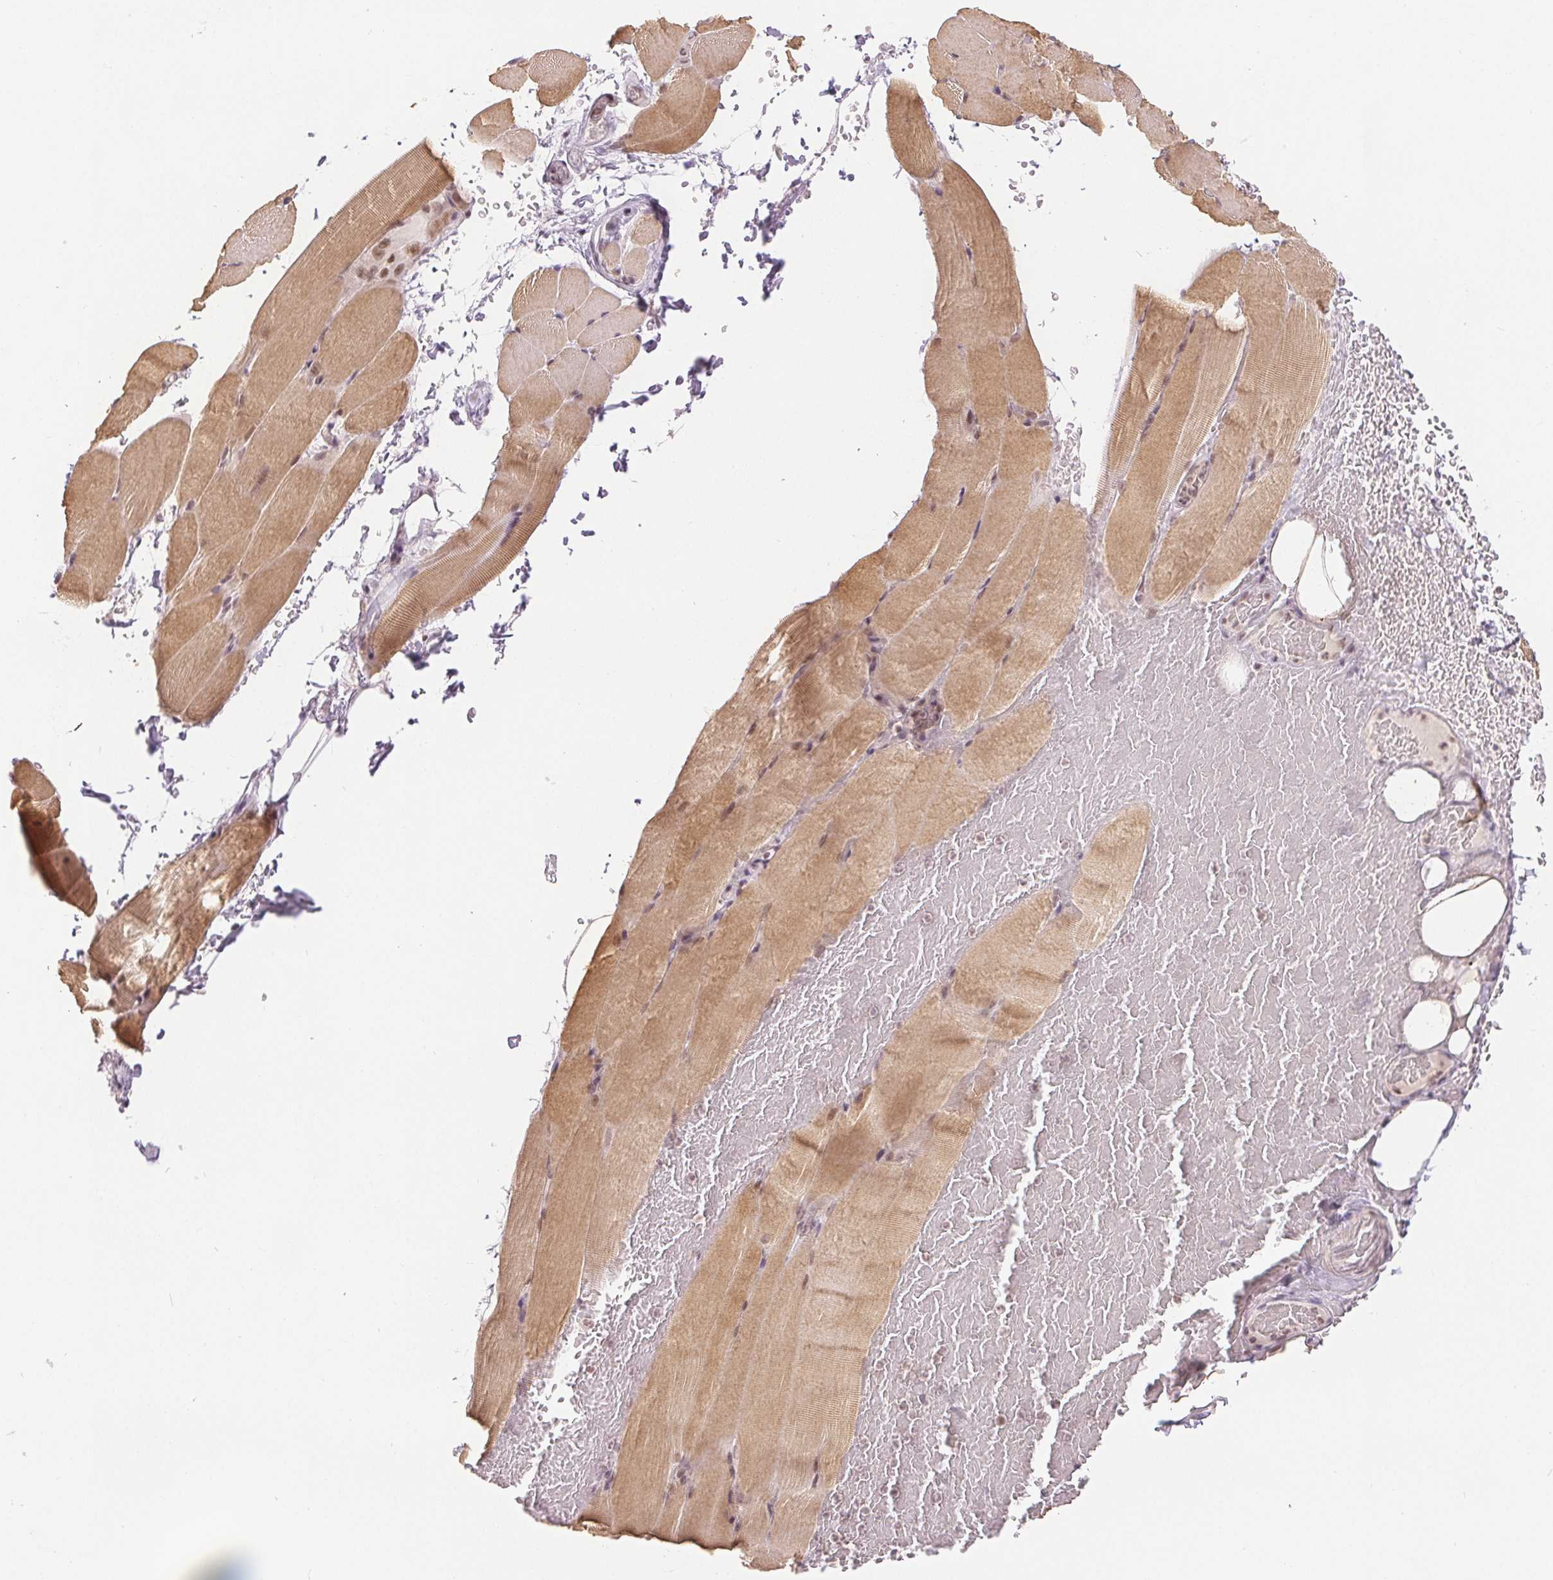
{"staining": {"intensity": "weak", "quantity": ">75%", "location": "cytoplasmic/membranous"}, "tissue": "skeletal muscle", "cell_type": "Myocytes", "image_type": "normal", "snomed": [{"axis": "morphology", "description": "Normal tissue, NOS"}, {"axis": "topography", "description": "Skeletal muscle"}], "caption": "This is an image of immunohistochemistry staining of benign skeletal muscle, which shows weak positivity in the cytoplasmic/membranous of myocytes.", "gene": "DEK", "patient": {"sex": "female", "age": 37}}